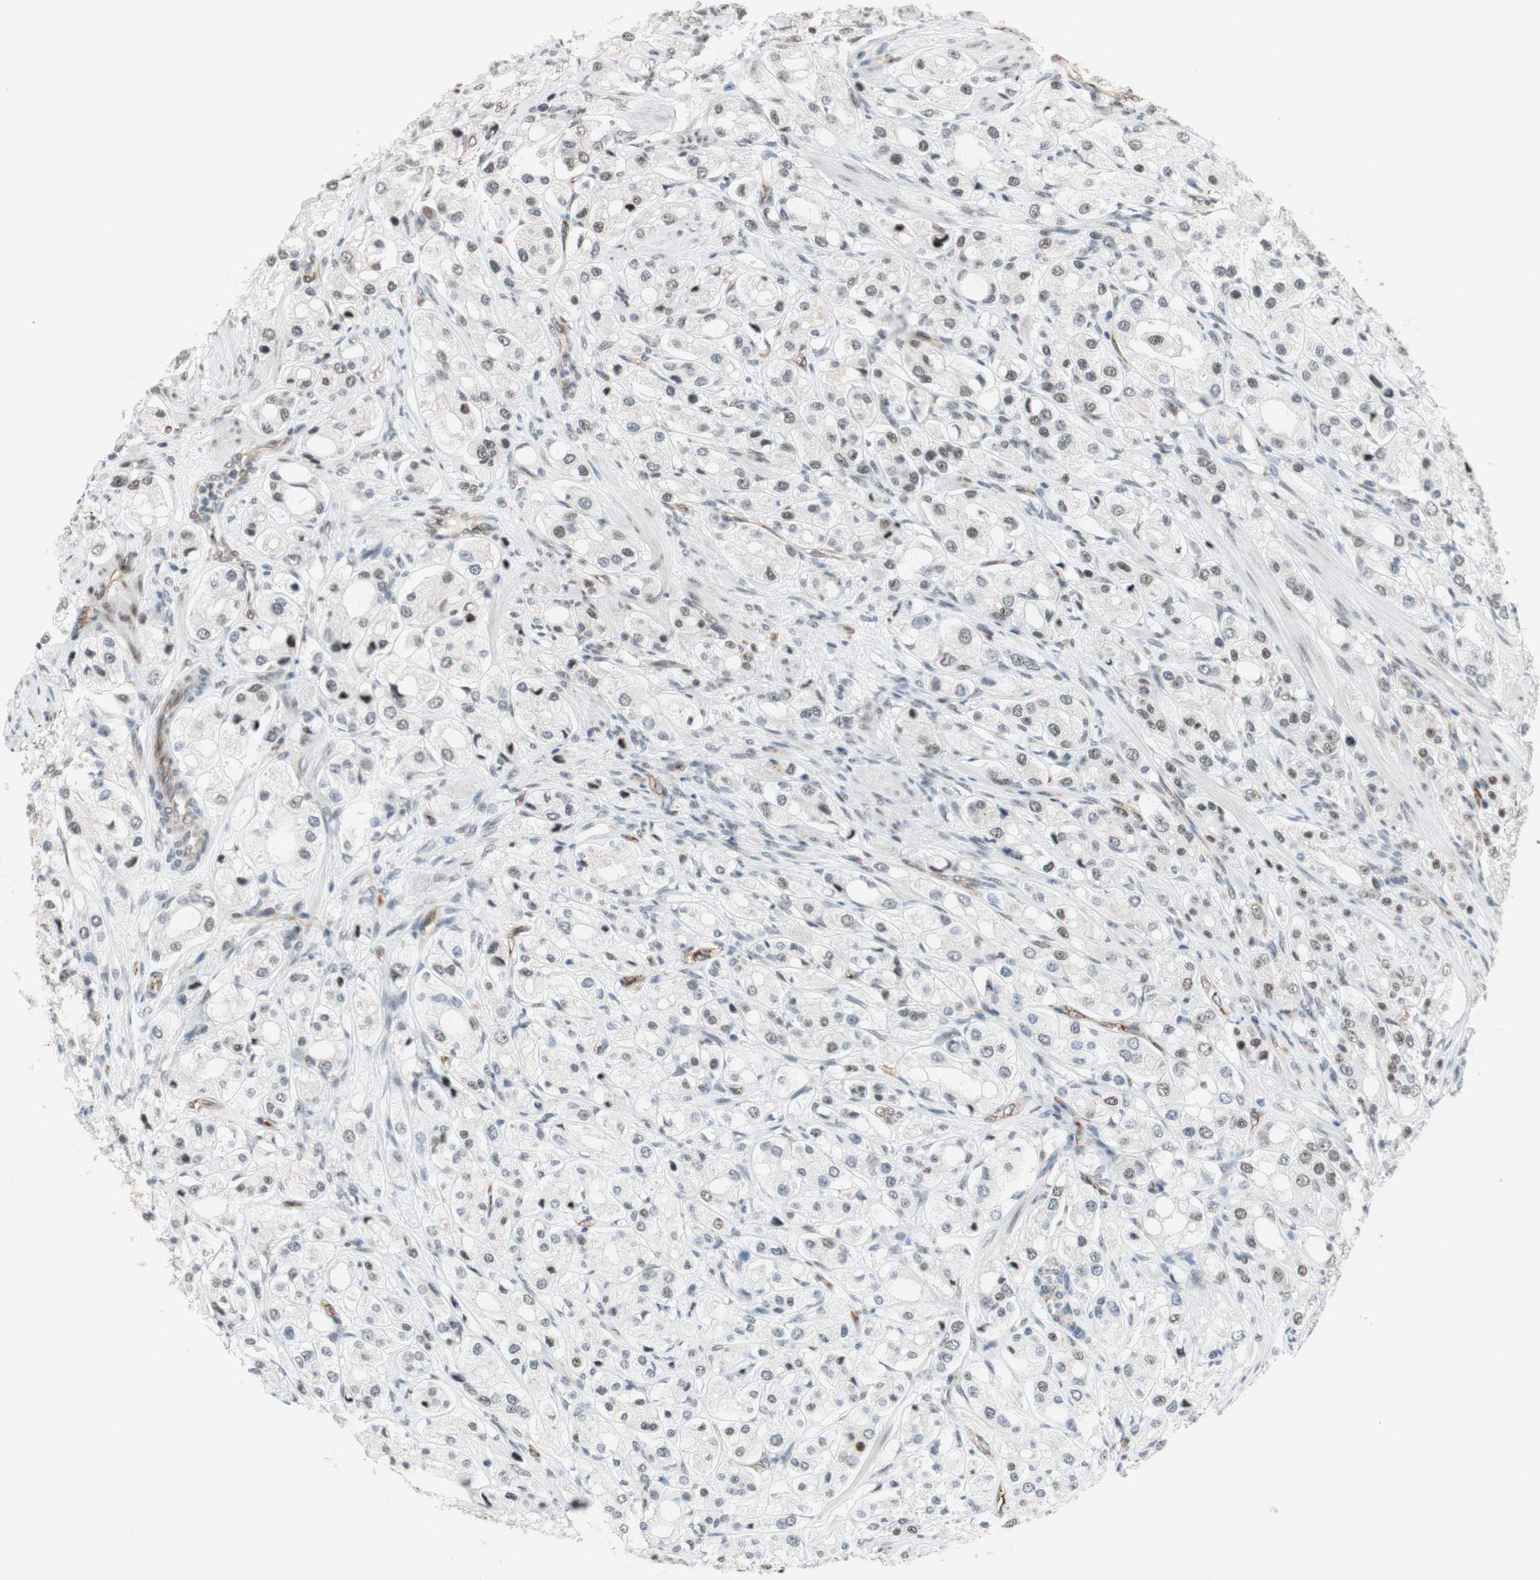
{"staining": {"intensity": "negative", "quantity": "none", "location": "none"}, "tissue": "prostate cancer", "cell_type": "Tumor cells", "image_type": "cancer", "snomed": [{"axis": "morphology", "description": "Adenocarcinoma, High grade"}, {"axis": "topography", "description": "Prostate"}], "caption": "Tumor cells are negative for brown protein staining in adenocarcinoma (high-grade) (prostate).", "gene": "SAP18", "patient": {"sex": "male", "age": 65}}